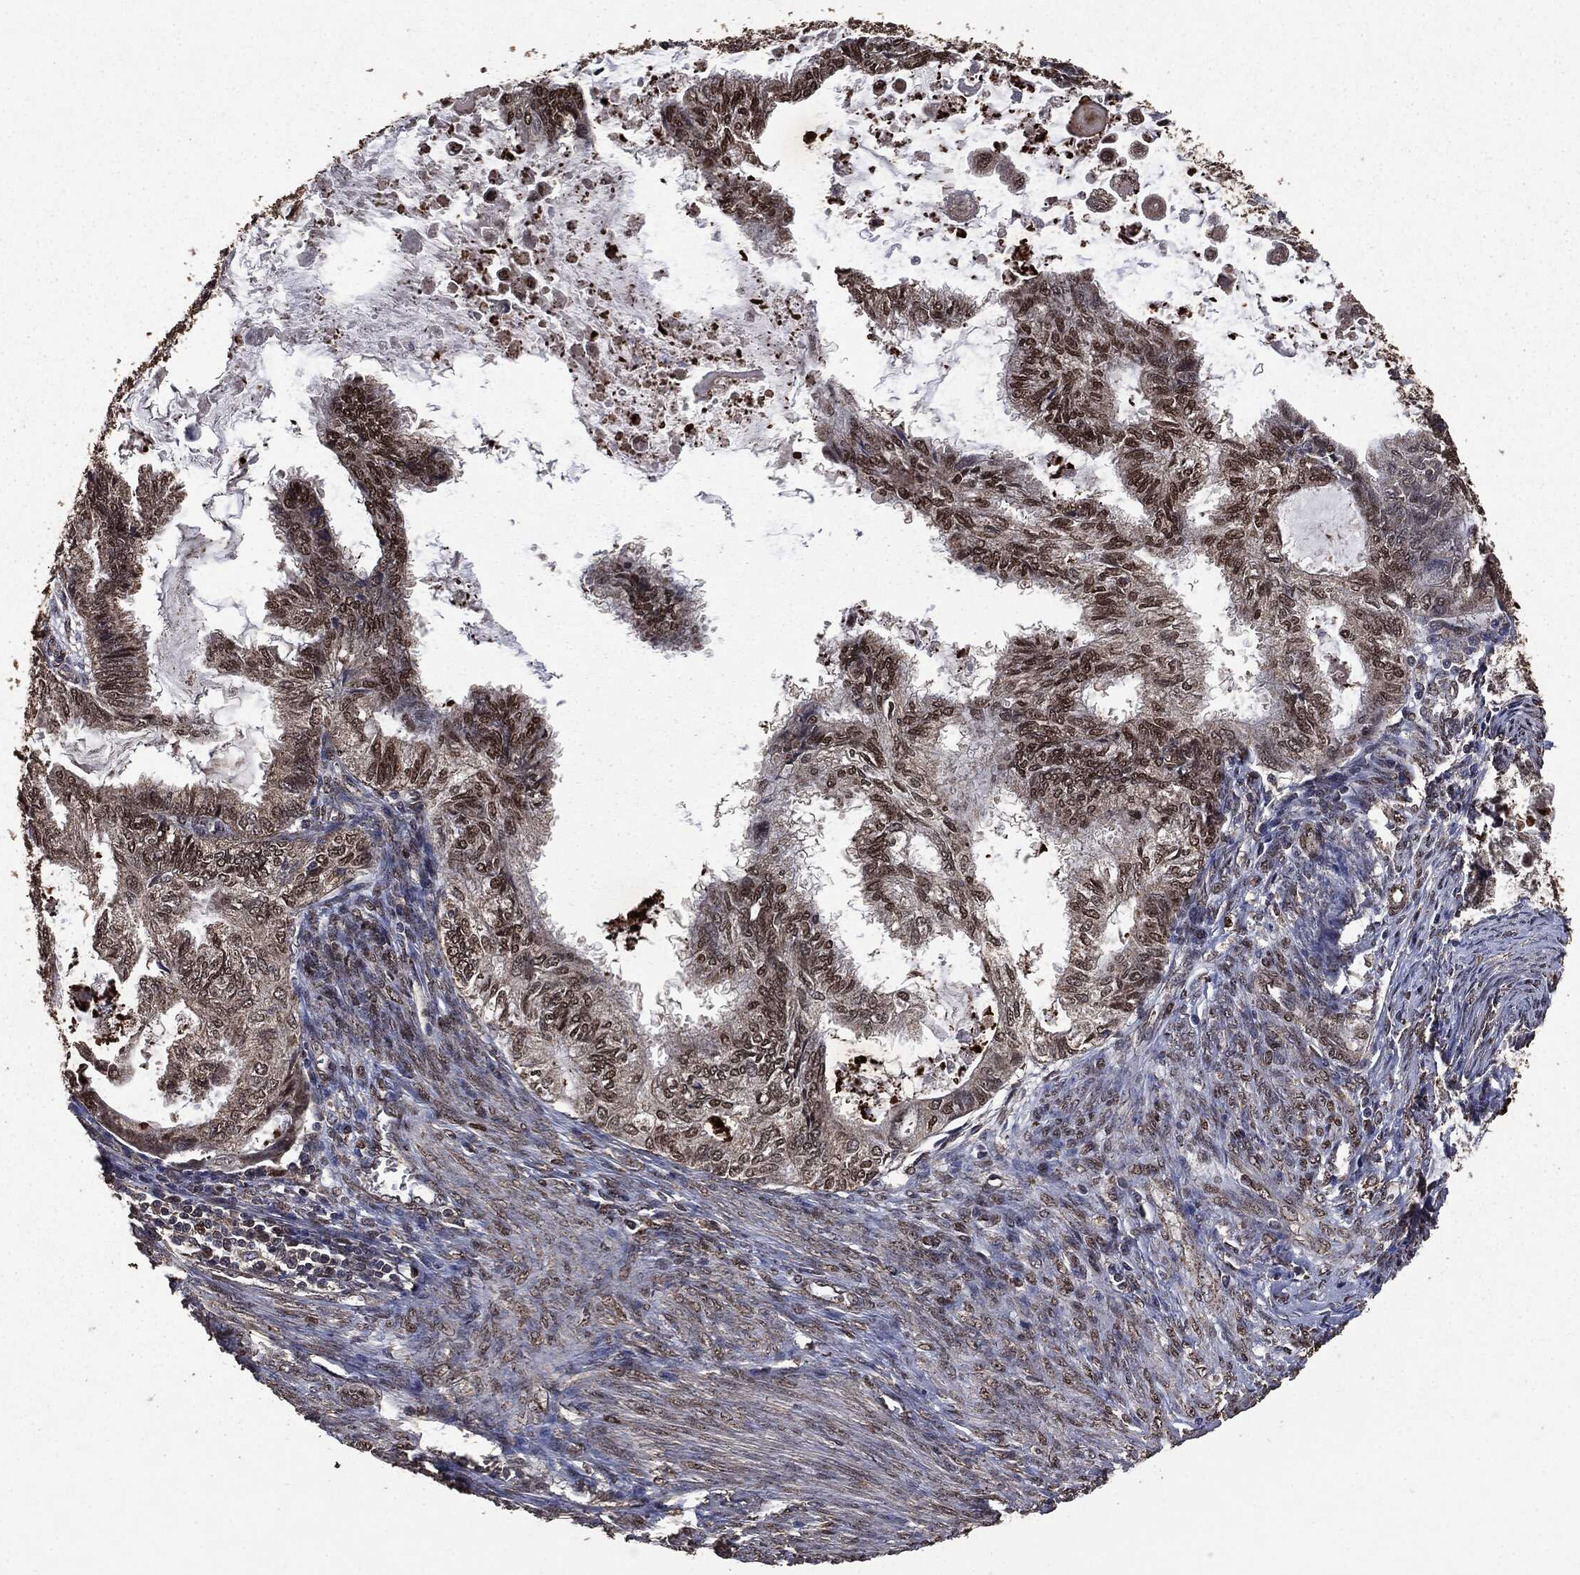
{"staining": {"intensity": "moderate", "quantity": "25%-75%", "location": "cytoplasmic/membranous,nuclear"}, "tissue": "endometrial cancer", "cell_type": "Tumor cells", "image_type": "cancer", "snomed": [{"axis": "morphology", "description": "Adenocarcinoma, NOS"}, {"axis": "topography", "description": "Endometrium"}], "caption": "Immunohistochemical staining of endometrial adenocarcinoma exhibits medium levels of moderate cytoplasmic/membranous and nuclear protein staining in about 25%-75% of tumor cells.", "gene": "PPP6R2", "patient": {"sex": "female", "age": 86}}